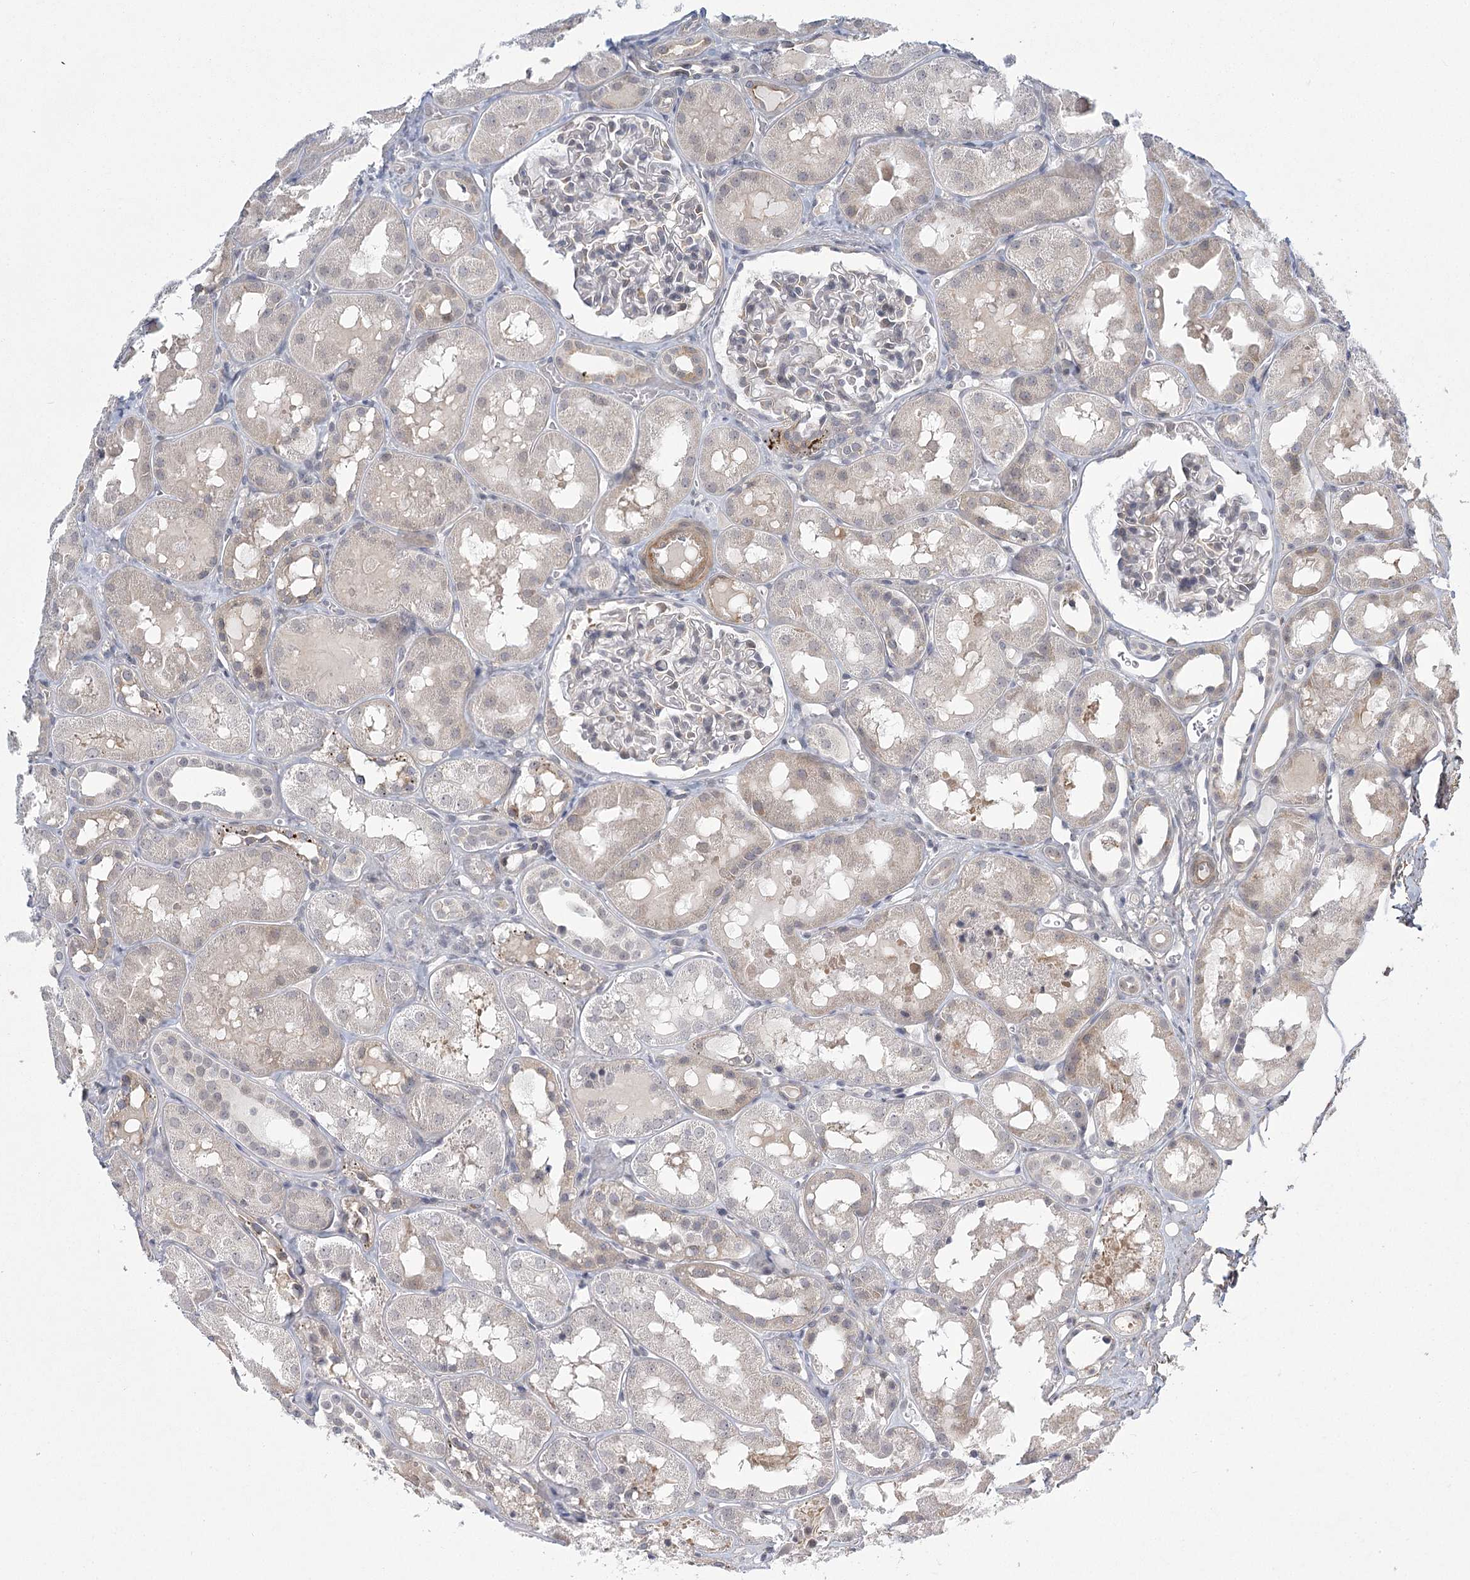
{"staining": {"intensity": "negative", "quantity": "none", "location": "none"}, "tissue": "kidney", "cell_type": "Cells in glomeruli", "image_type": "normal", "snomed": [{"axis": "morphology", "description": "Normal tissue, NOS"}, {"axis": "topography", "description": "Kidney"}, {"axis": "topography", "description": "Urinary bladder"}], "caption": "A histopathology image of human kidney is negative for staining in cells in glomeruli. (Stains: DAB immunohistochemistry (IHC) with hematoxylin counter stain, Microscopy: brightfield microscopy at high magnification).", "gene": "MED28", "patient": {"sex": "male", "age": 16}}